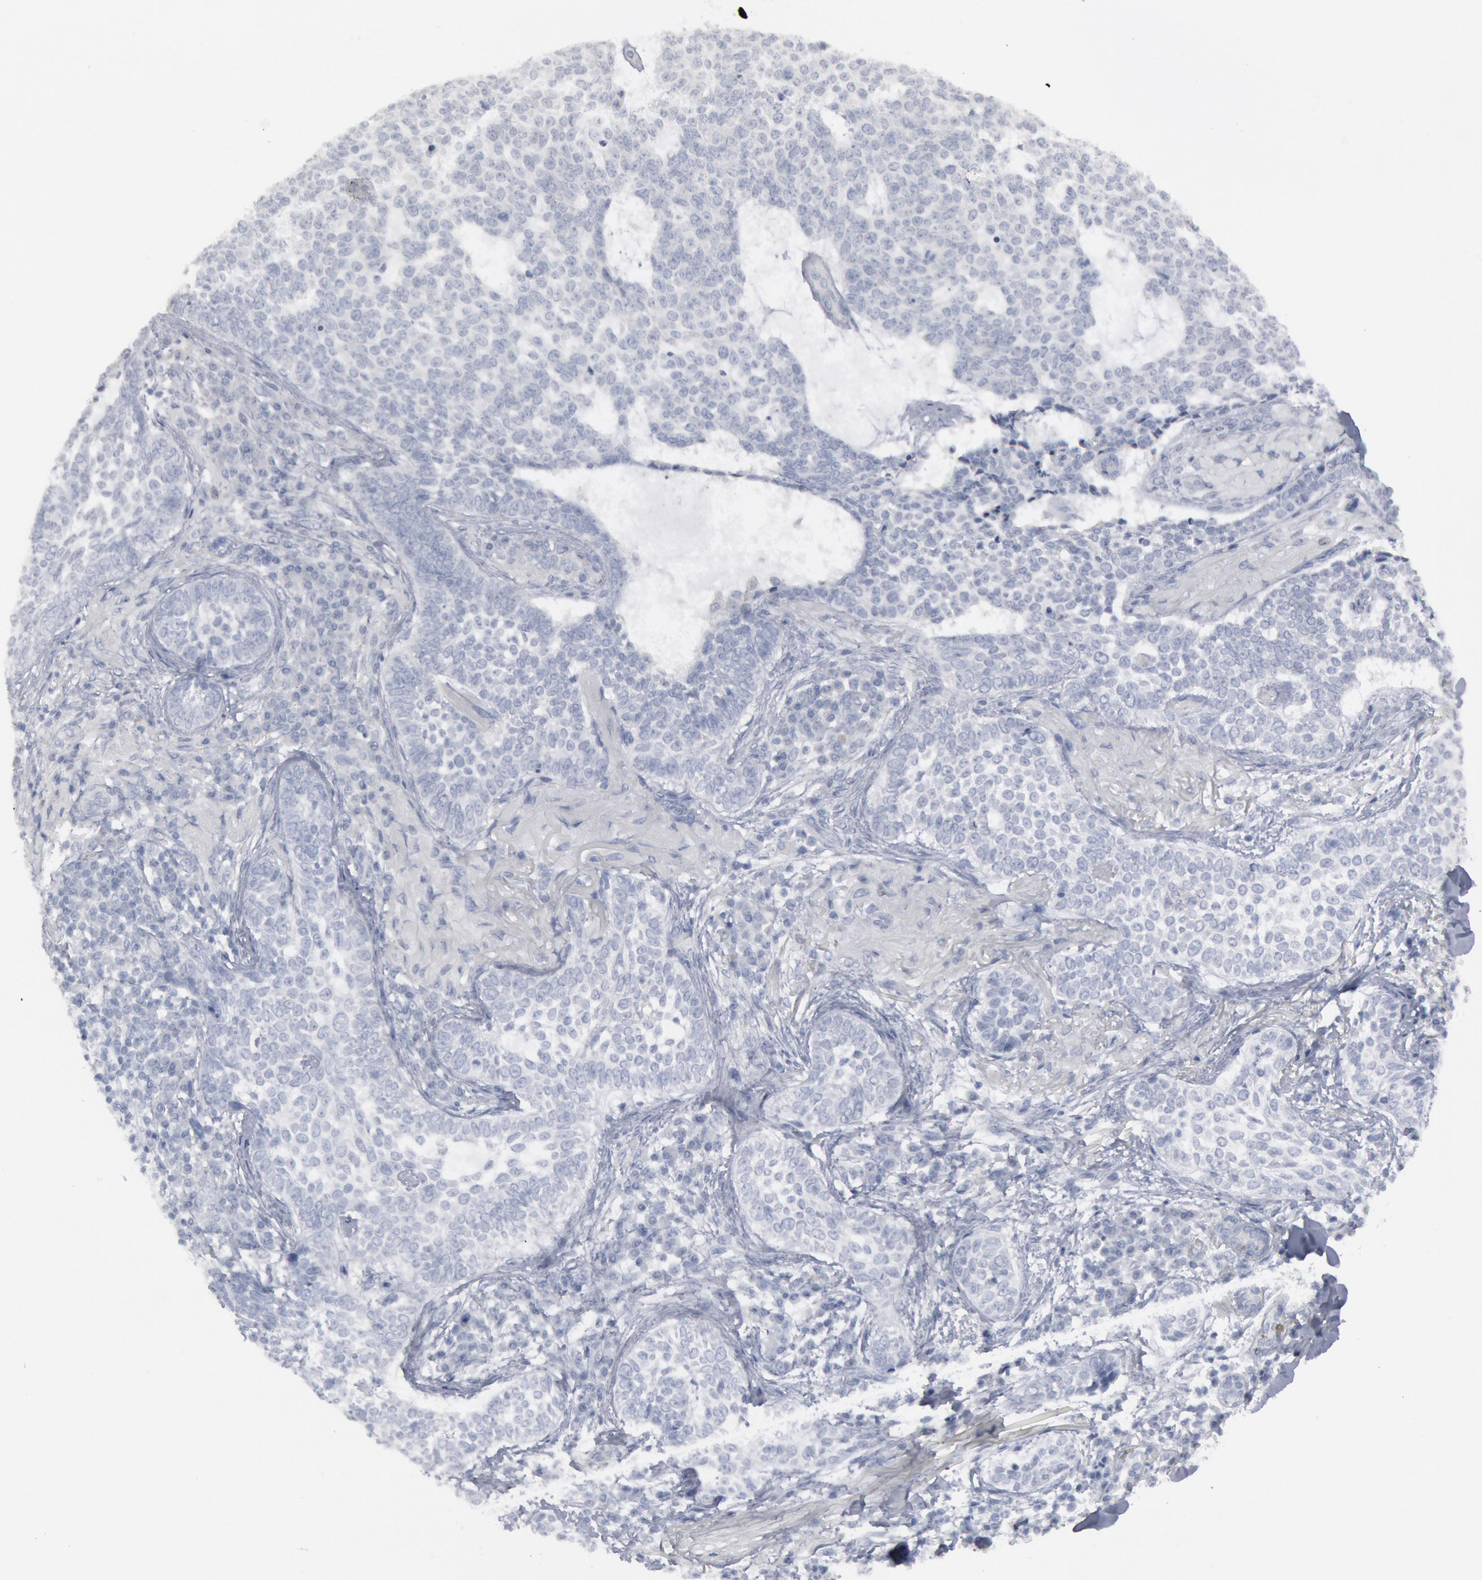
{"staining": {"intensity": "negative", "quantity": "none", "location": "none"}, "tissue": "skin cancer", "cell_type": "Tumor cells", "image_type": "cancer", "snomed": [{"axis": "morphology", "description": "Basal cell carcinoma"}, {"axis": "topography", "description": "Skin"}], "caption": "Immunohistochemistry (IHC) histopathology image of basal cell carcinoma (skin) stained for a protein (brown), which displays no staining in tumor cells.", "gene": "DMC1", "patient": {"sex": "female", "age": 89}}